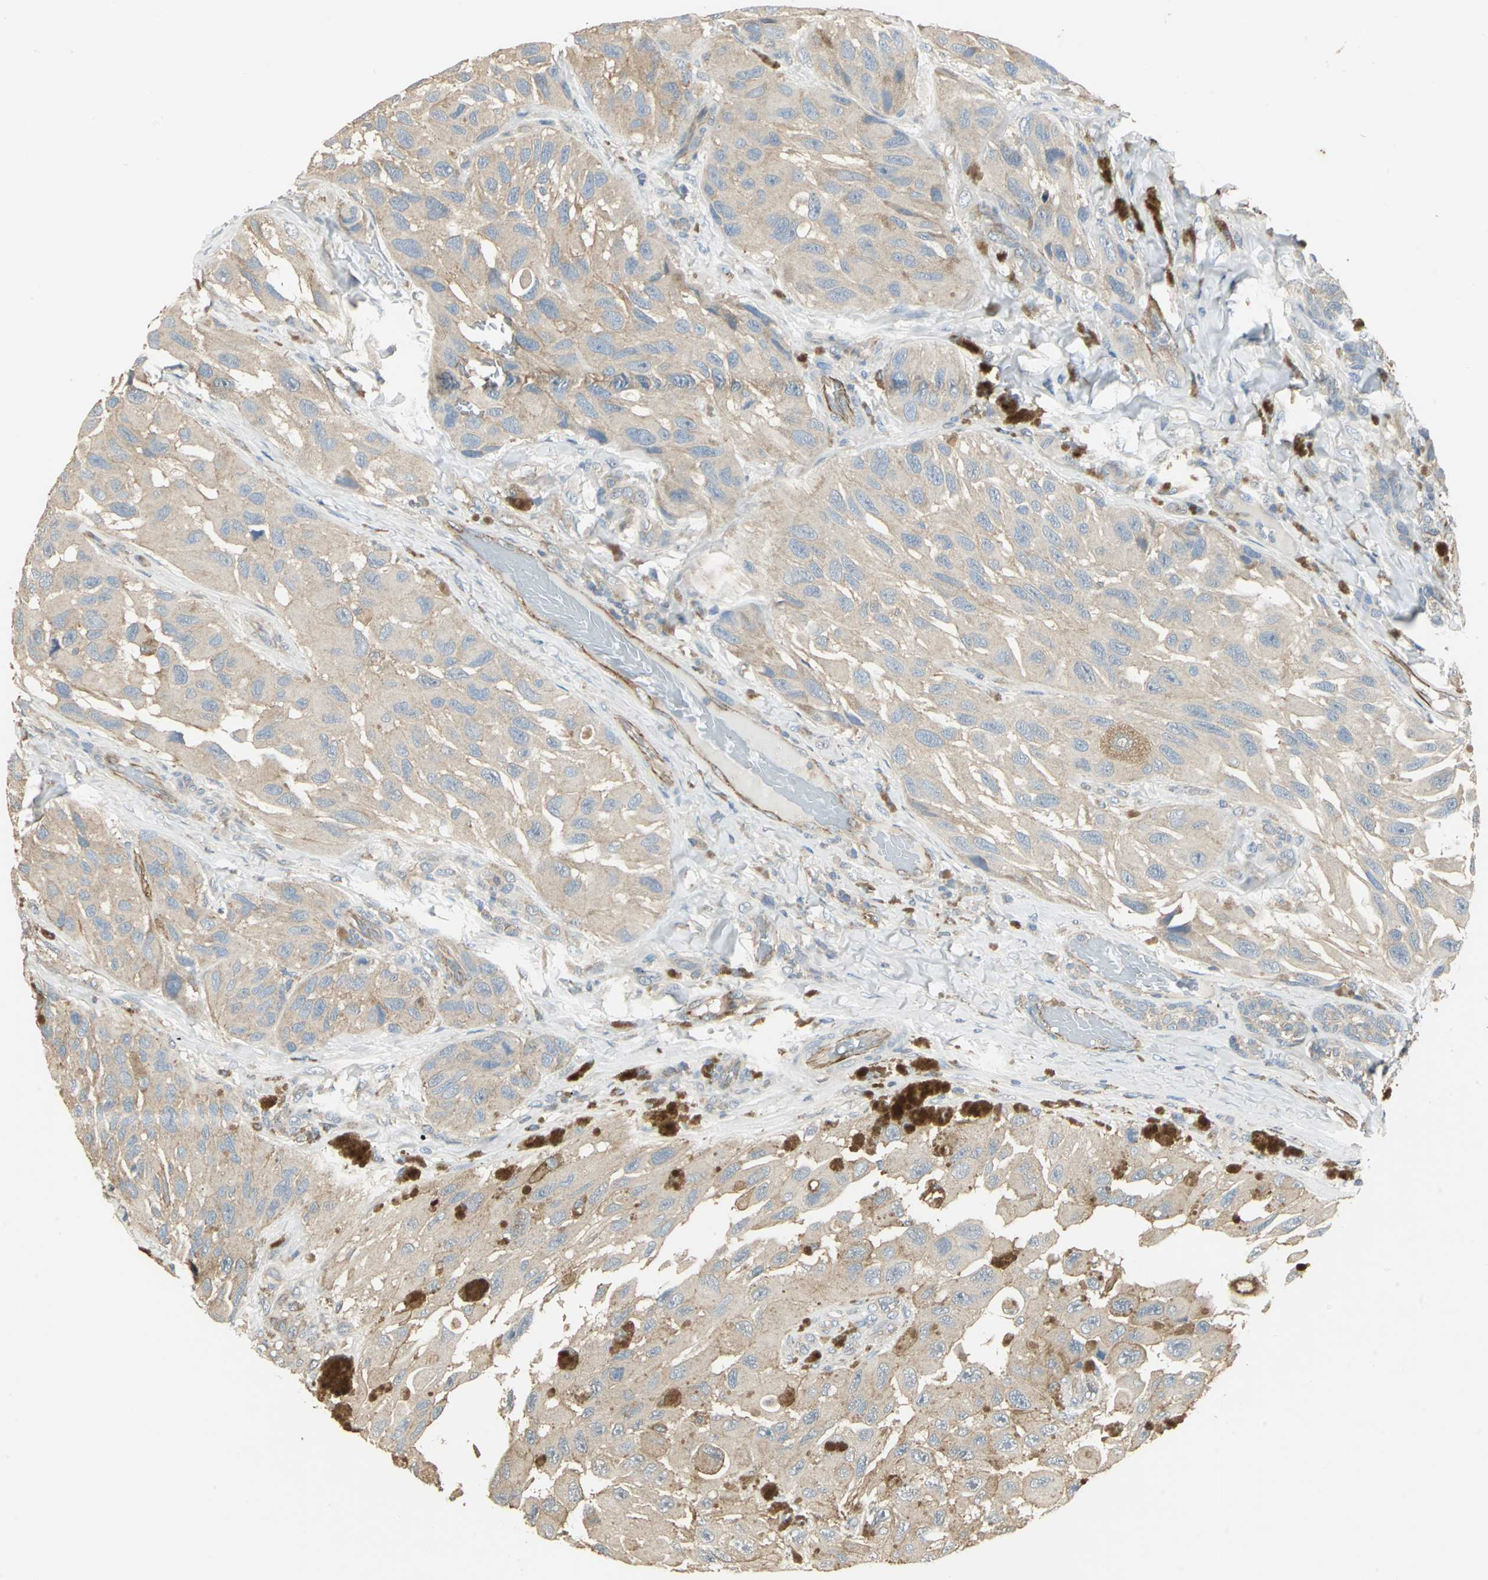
{"staining": {"intensity": "moderate", "quantity": ">75%", "location": "cytoplasmic/membranous"}, "tissue": "melanoma", "cell_type": "Tumor cells", "image_type": "cancer", "snomed": [{"axis": "morphology", "description": "Malignant melanoma, NOS"}, {"axis": "topography", "description": "Skin"}], "caption": "IHC histopathology image of human melanoma stained for a protein (brown), which shows medium levels of moderate cytoplasmic/membranous staining in approximately >75% of tumor cells.", "gene": "RAPGEF1", "patient": {"sex": "female", "age": 73}}